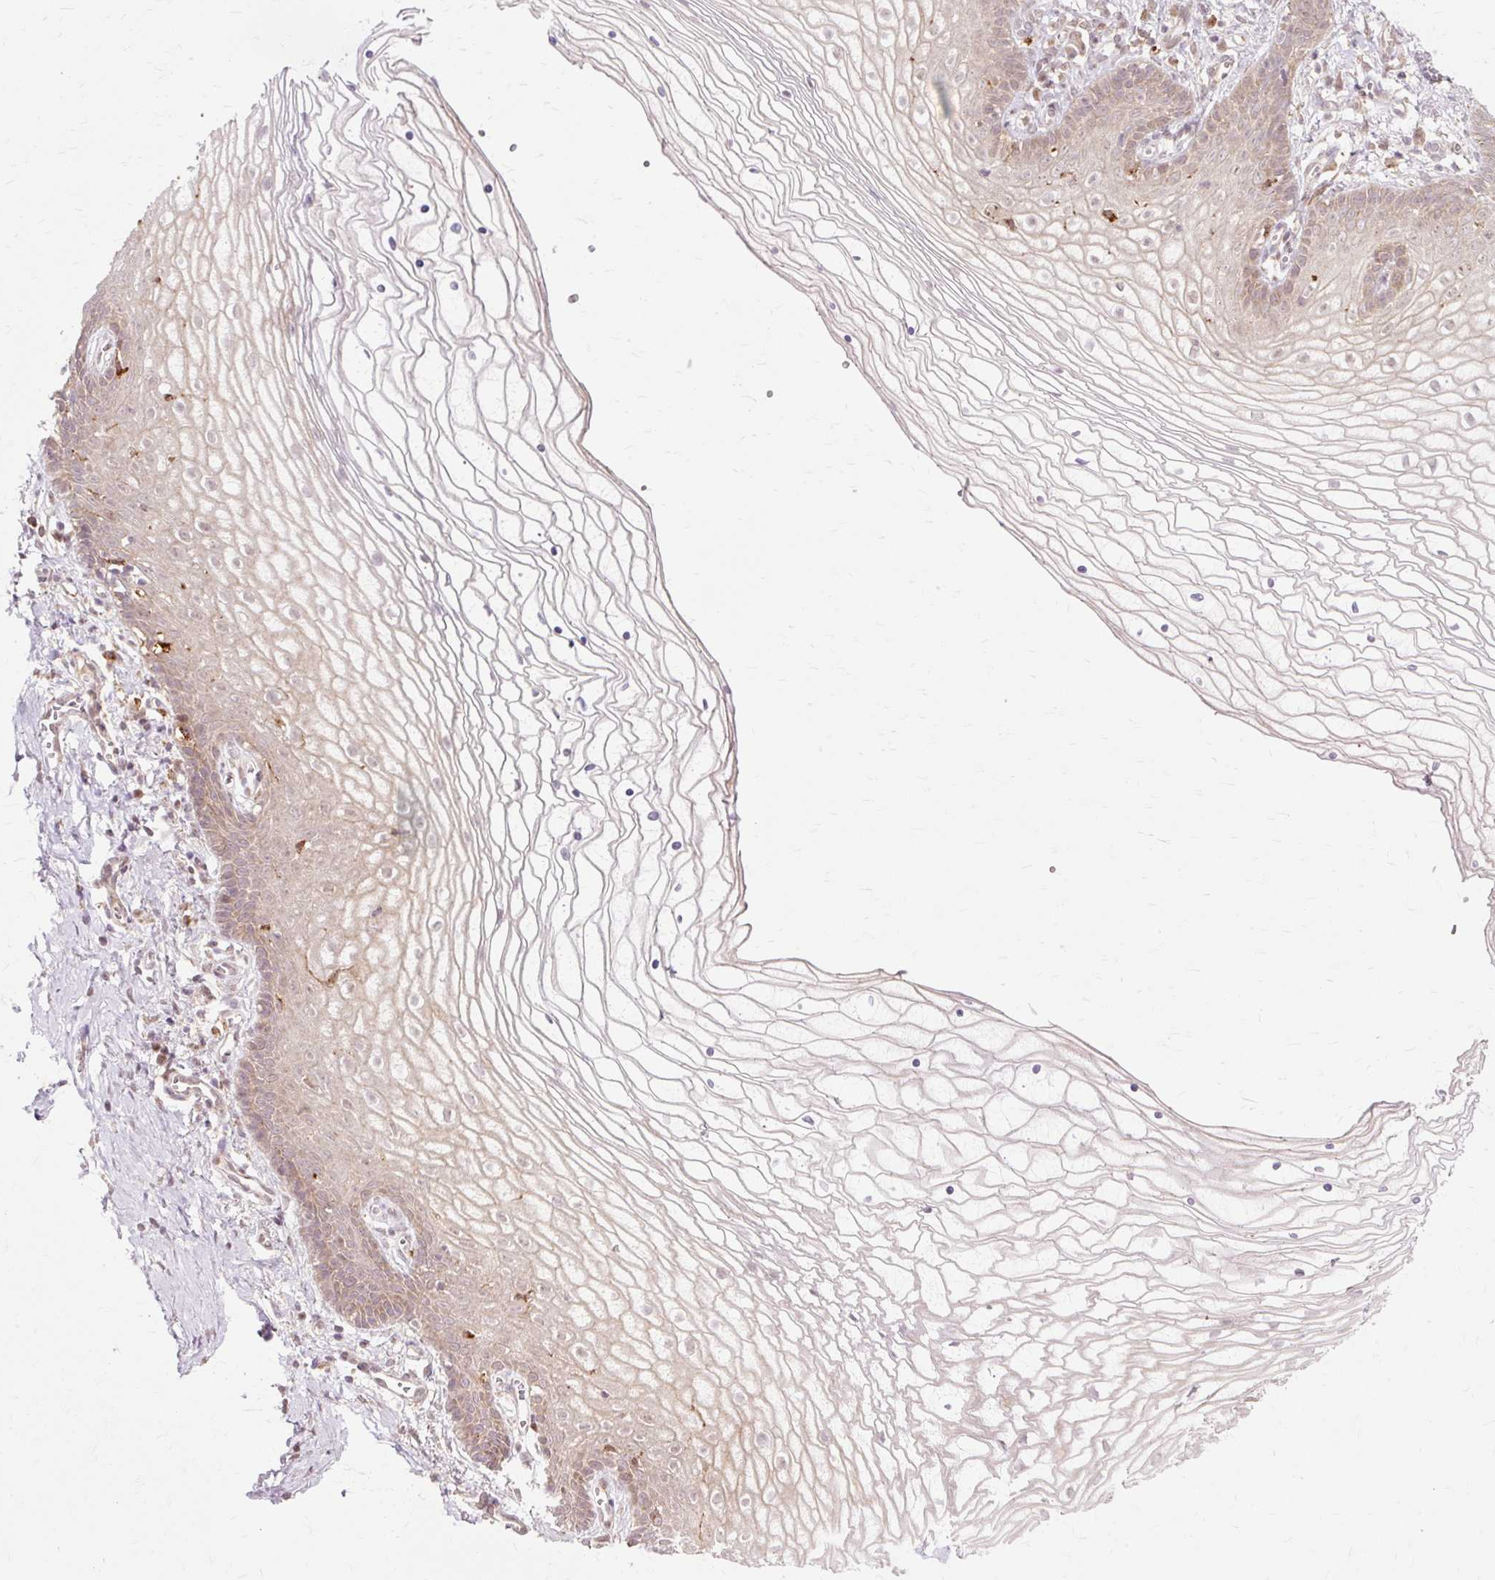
{"staining": {"intensity": "weak", "quantity": "<25%", "location": "cytoplasmic/membranous"}, "tissue": "vagina", "cell_type": "Squamous epithelial cells", "image_type": "normal", "snomed": [{"axis": "morphology", "description": "Normal tissue, NOS"}, {"axis": "topography", "description": "Vagina"}], "caption": "Vagina stained for a protein using immunohistochemistry exhibits no expression squamous epithelial cells.", "gene": "GEMIN2", "patient": {"sex": "female", "age": 56}}